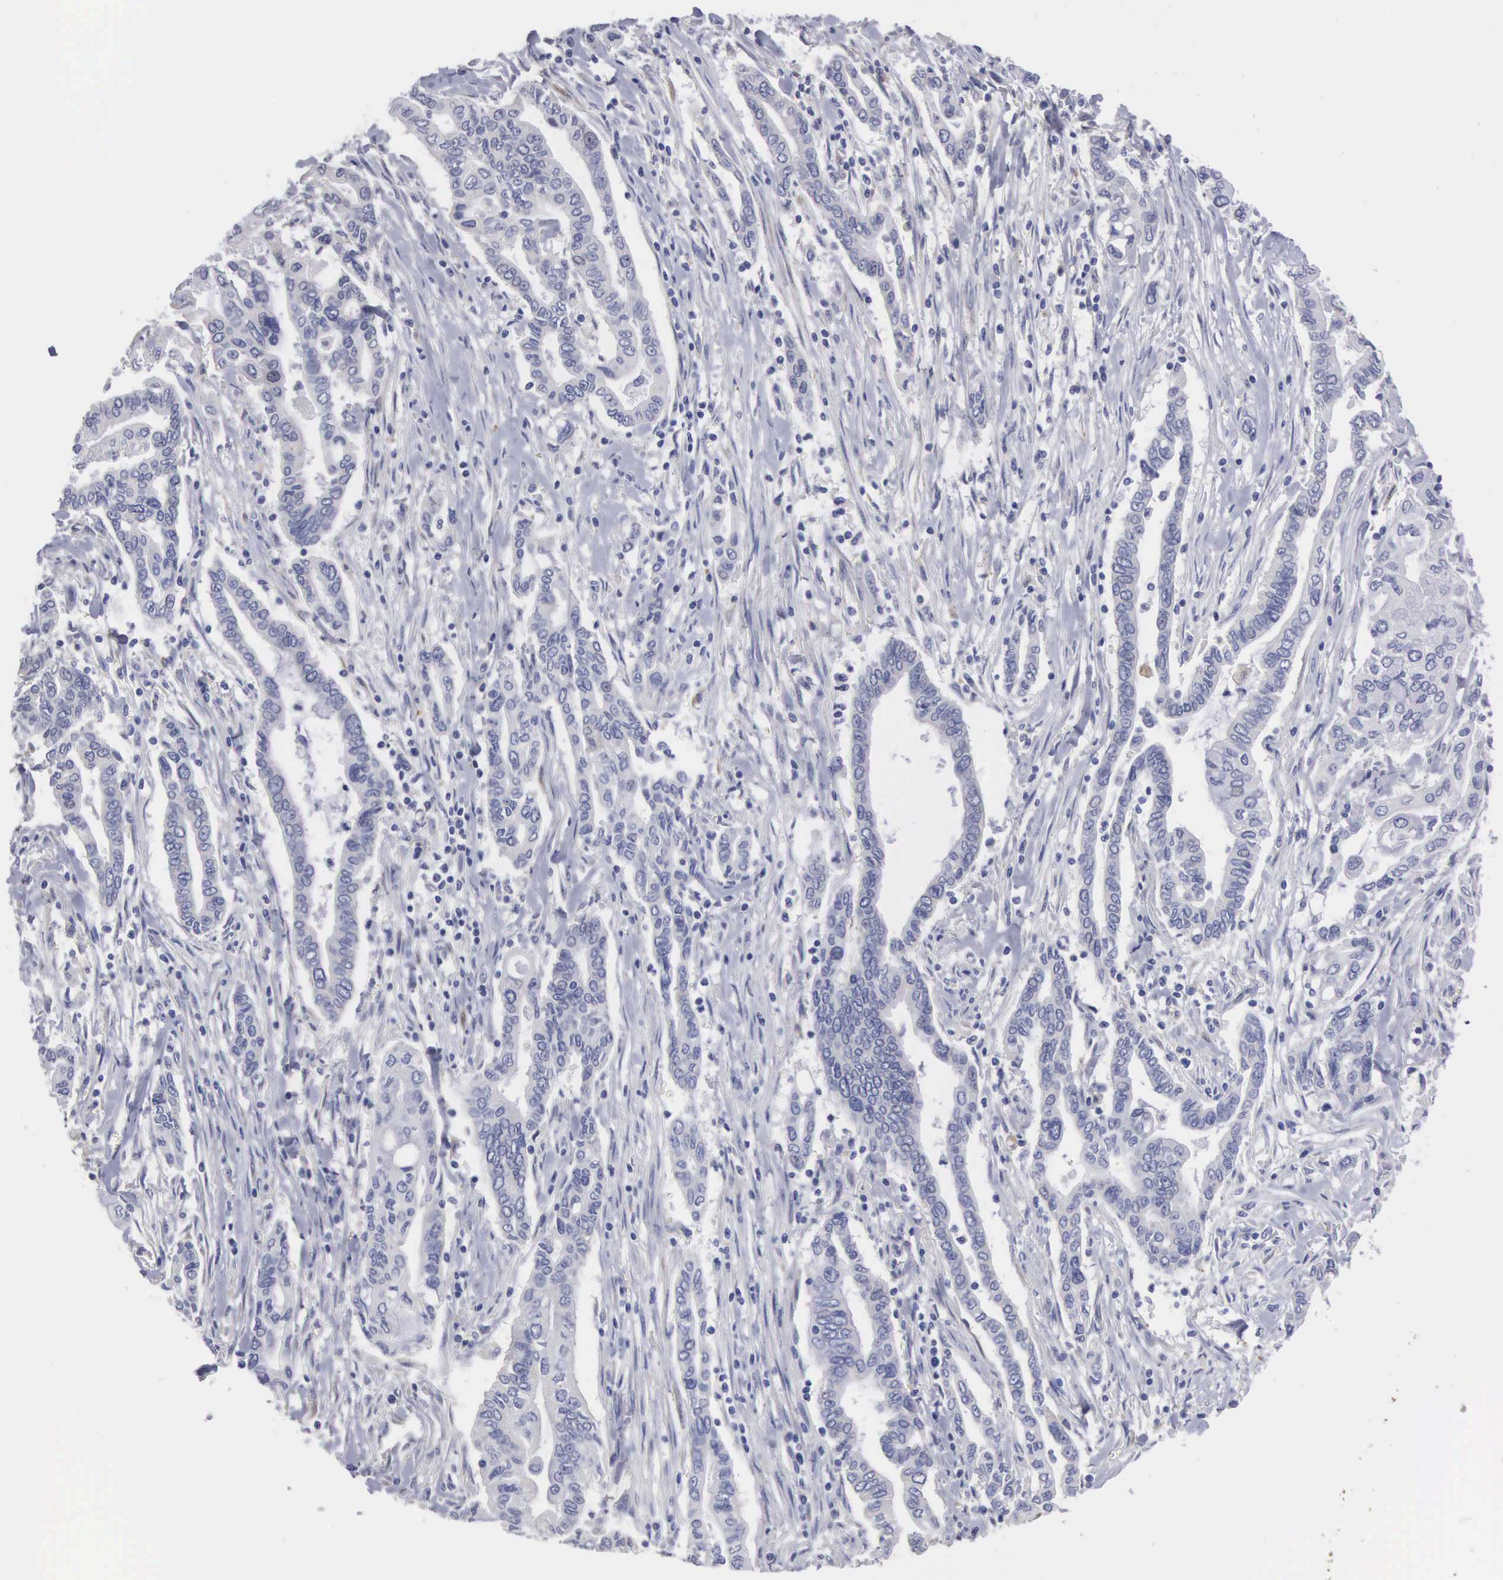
{"staining": {"intensity": "weak", "quantity": "<25%", "location": "cytoplasmic/membranous"}, "tissue": "pancreatic cancer", "cell_type": "Tumor cells", "image_type": "cancer", "snomed": [{"axis": "morphology", "description": "Adenocarcinoma, NOS"}, {"axis": "topography", "description": "Pancreas"}], "caption": "Tumor cells are negative for brown protein staining in pancreatic cancer.", "gene": "LIN52", "patient": {"sex": "female", "age": 57}}